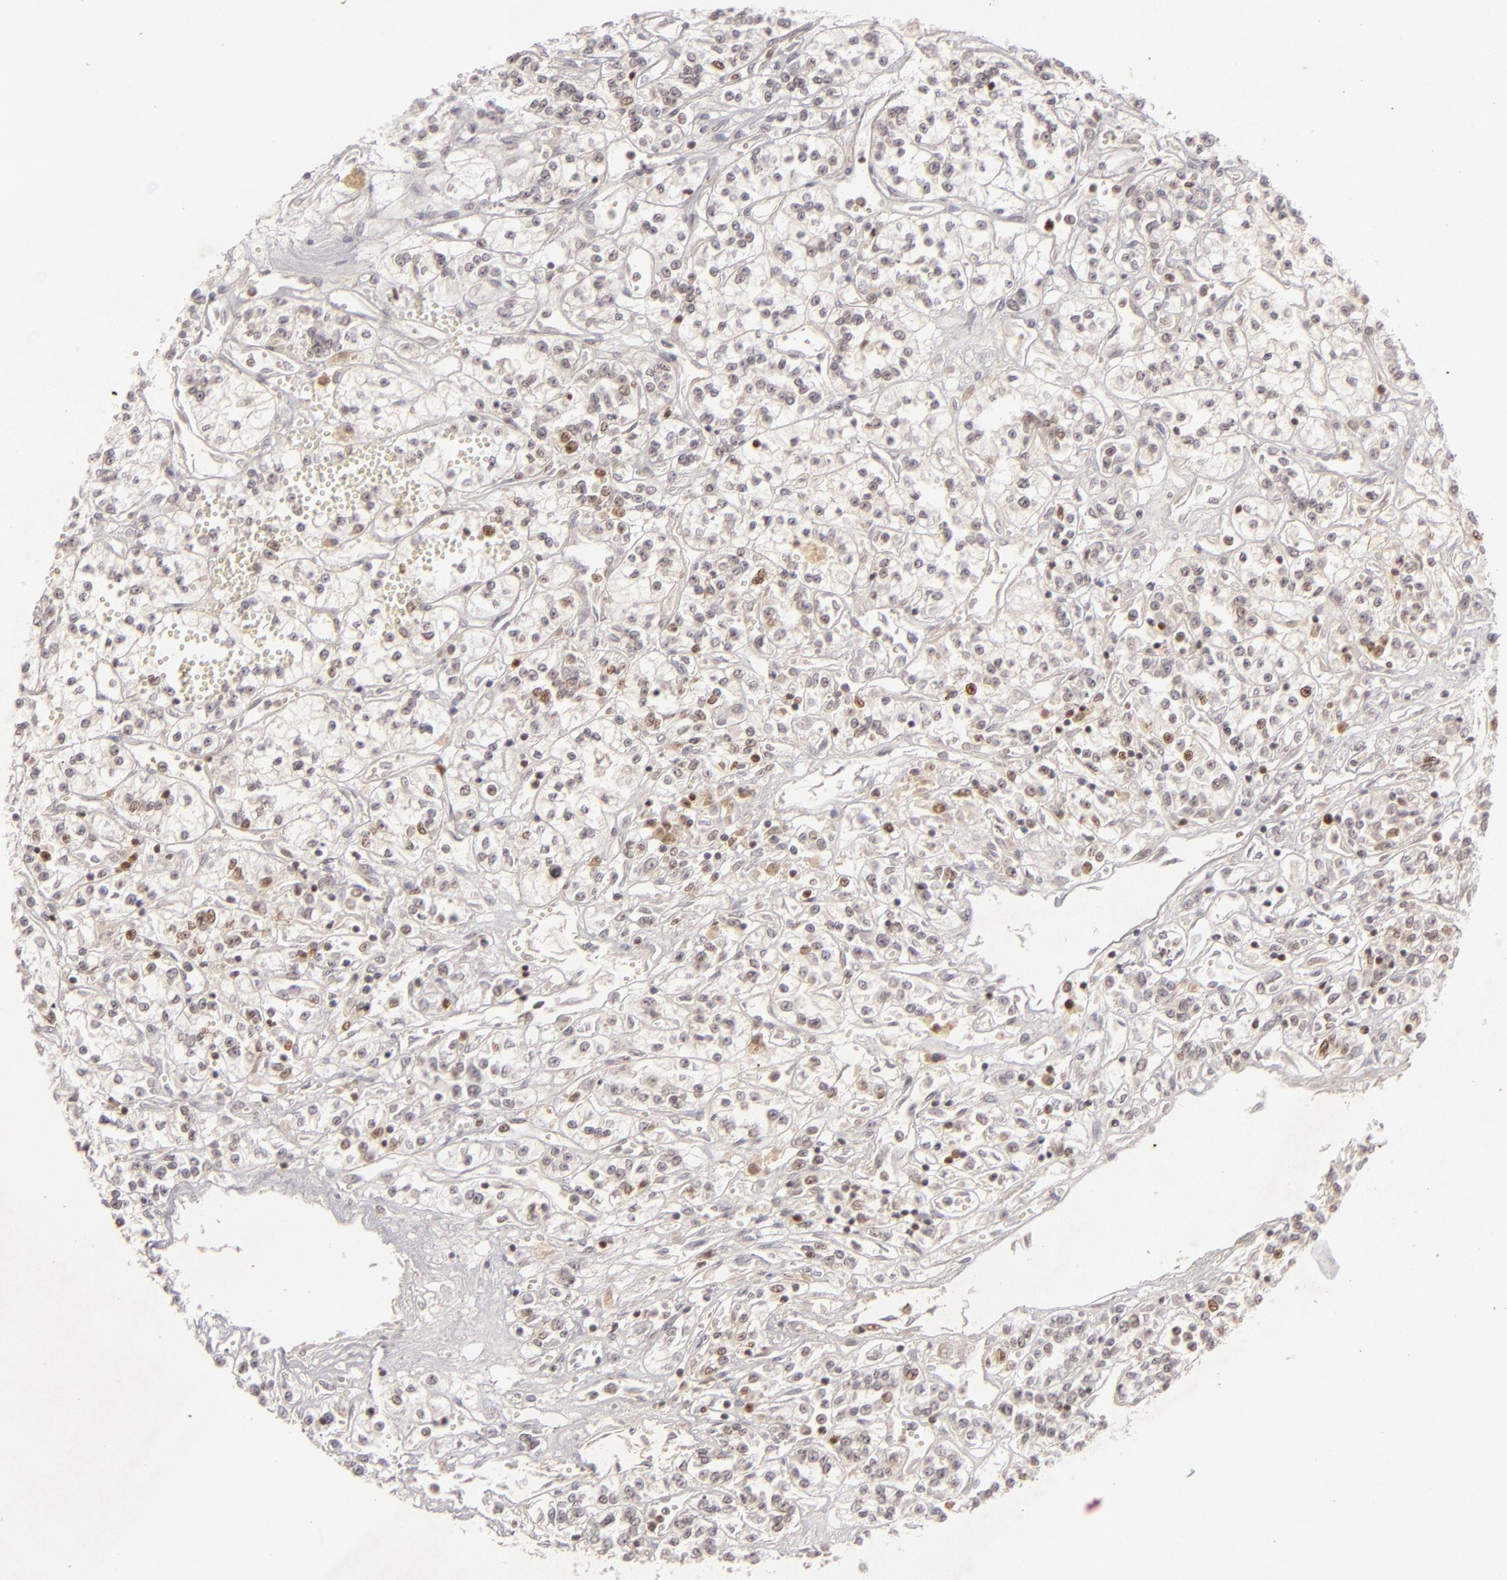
{"staining": {"intensity": "moderate", "quantity": "25%-75%", "location": "nuclear"}, "tissue": "renal cancer", "cell_type": "Tumor cells", "image_type": "cancer", "snomed": [{"axis": "morphology", "description": "Adenocarcinoma, NOS"}, {"axis": "topography", "description": "Kidney"}], "caption": "Protein positivity by IHC demonstrates moderate nuclear expression in approximately 25%-75% of tumor cells in adenocarcinoma (renal). (DAB (3,3'-diaminobenzidine) IHC with brightfield microscopy, high magnification).", "gene": "FEN1", "patient": {"sex": "female", "age": 76}}